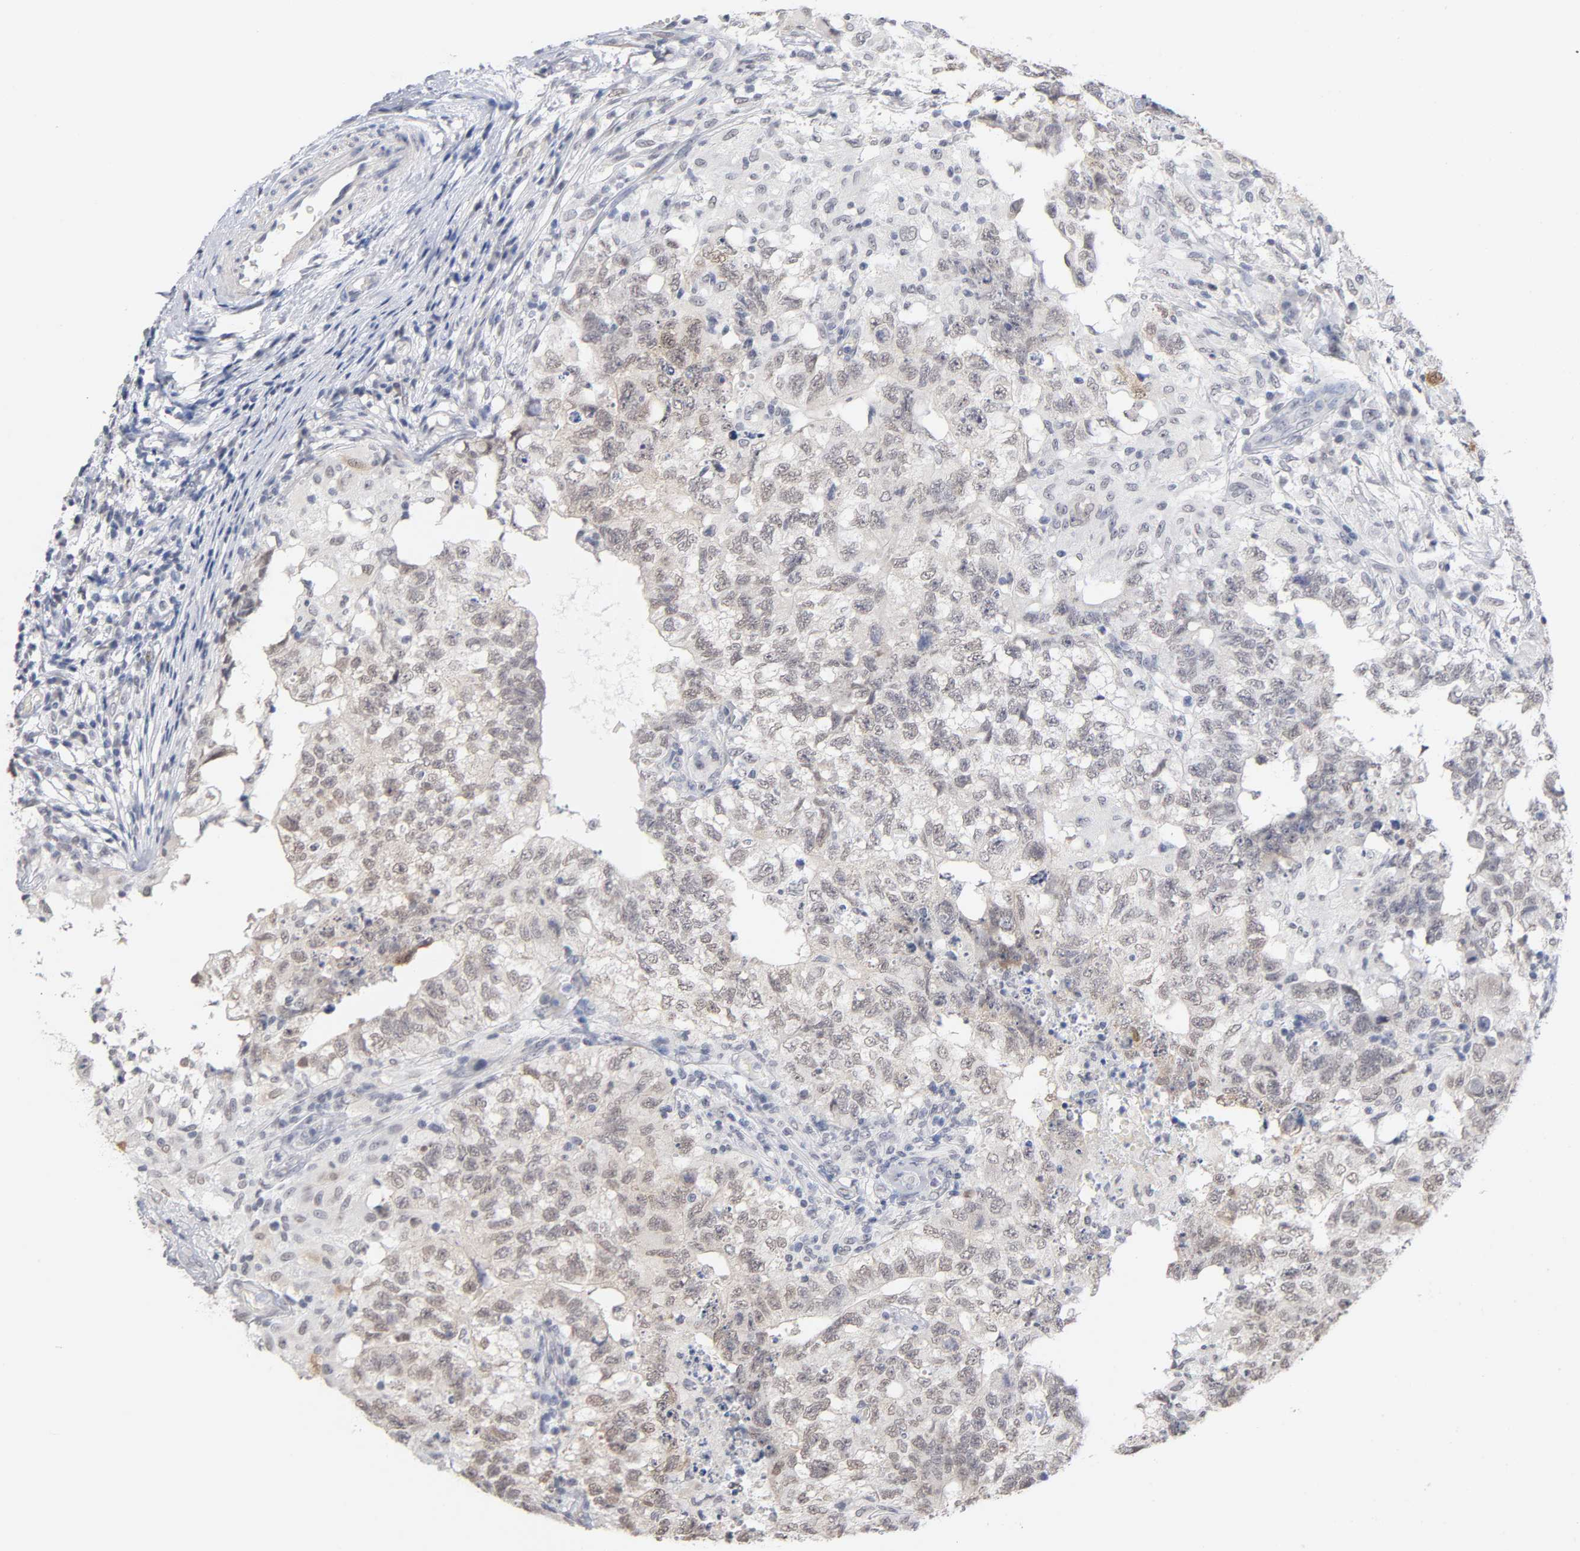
{"staining": {"intensity": "weak", "quantity": "25%-75%", "location": "cytoplasmic/membranous,nuclear"}, "tissue": "testis cancer", "cell_type": "Tumor cells", "image_type": "cancer", "snomed": [{"axis": "morphology", "description": "Carcinoma, Embryonal, NOS"}, {"axis": "topography", "description": "Testis"}], "caption": "A histopathology image of human embryonal carcinoma (testis) stained for a protein demonstrates weak cytoplasmic/membranous and nuclear brown staining in tumor cells.", "gene": "CRABP2", "patient": {"sex": "male", "age": 21}}